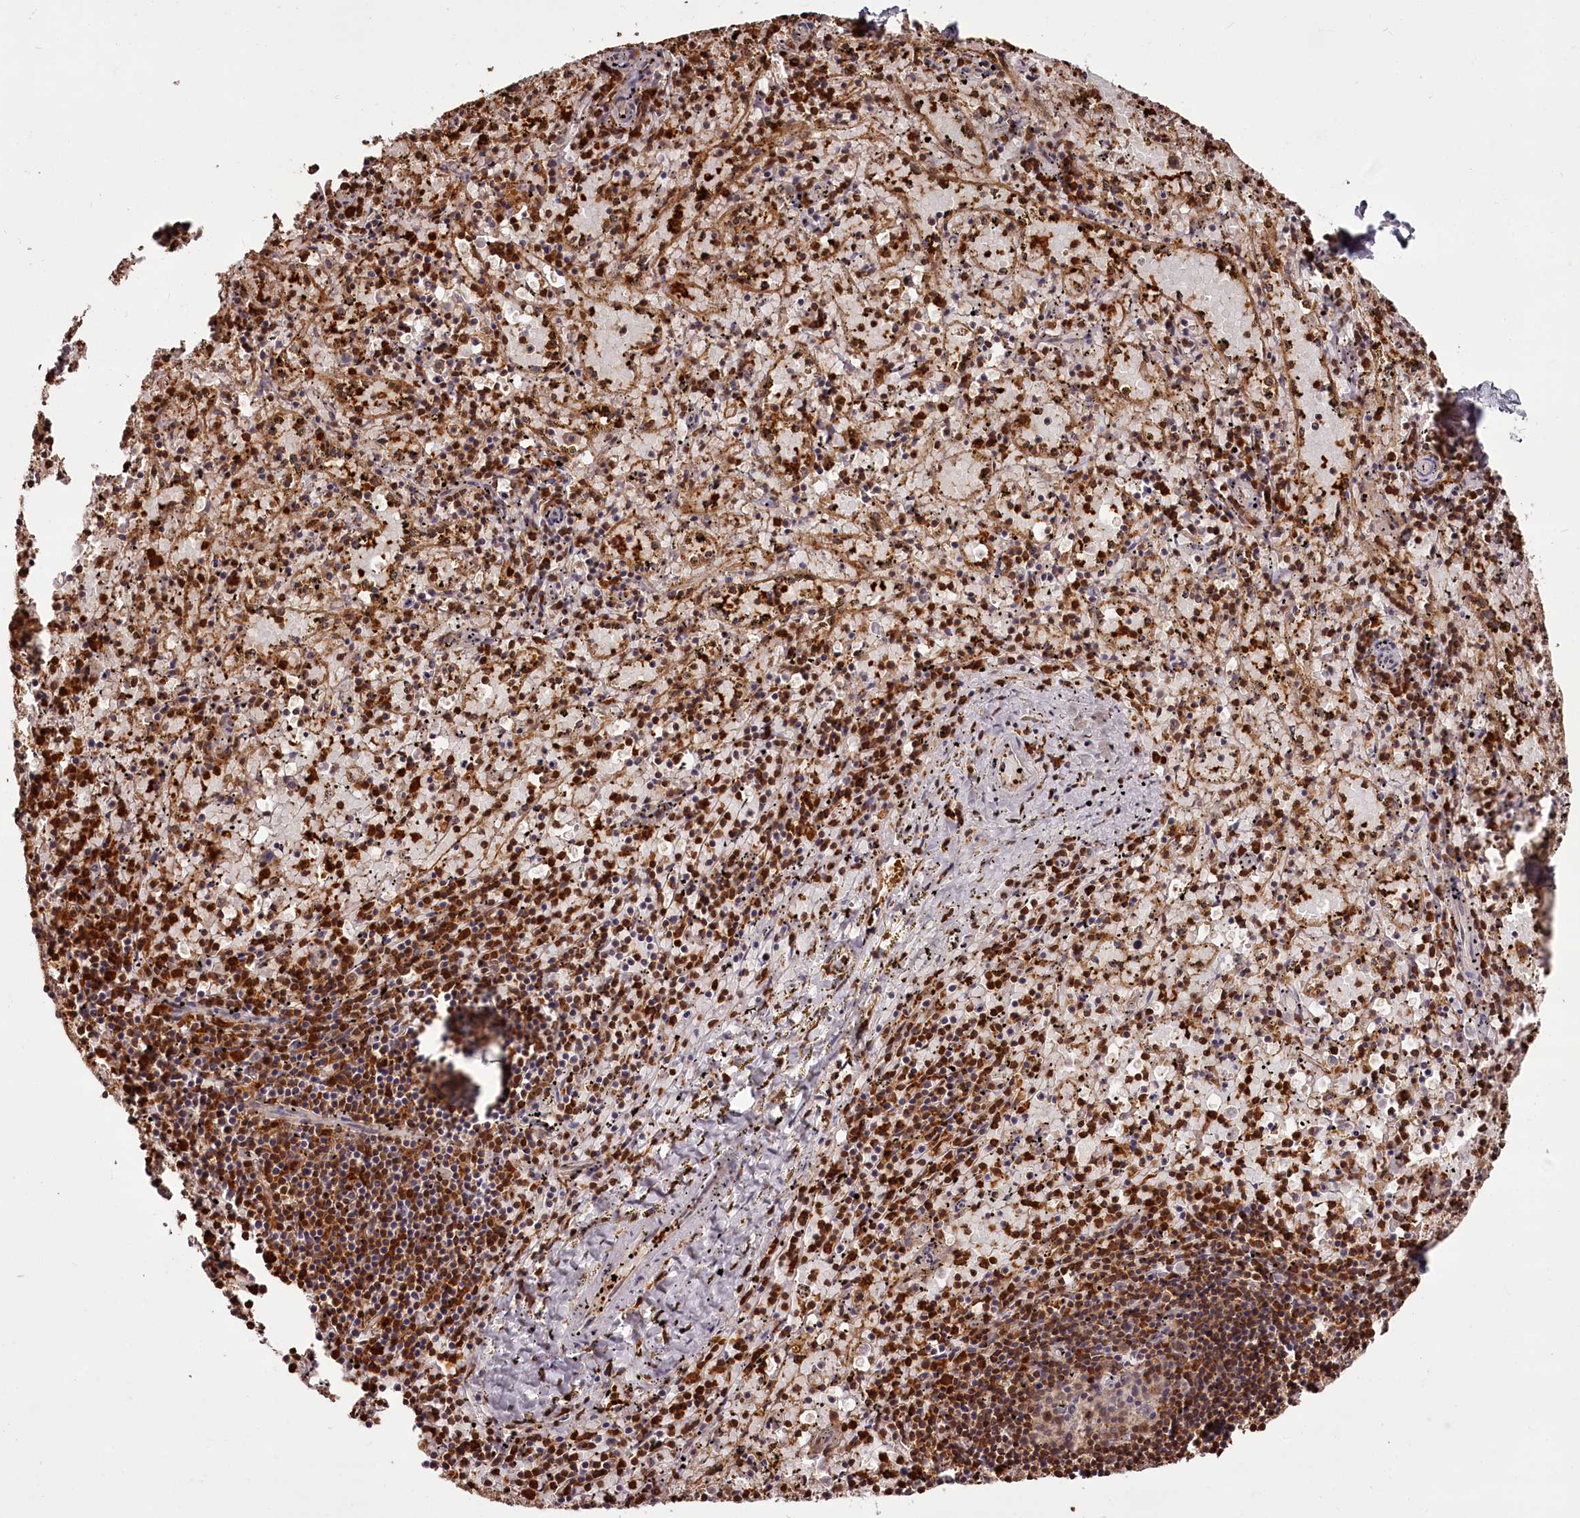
{"staining": {"intensity": "moderate", "quantity": ">75%", "location": "cytoplasmic/membranous,nuclear"}, "tissue": "spleen", "cell_type": "Cells in red pulp", "image_type": "normal", "snomed": [{"axis": "morphology", "description": "Normal tissue, NOS"}, {"axis": "topography", "description": "Spleen"}], "caption": "A brown stain shows moderate cytoplasmic/membranous,nuclear staining of a protein in cells in red pulp of benign spleen.", "gene": "NPRL2", "patient": {"sex": "male", "age": 11}}